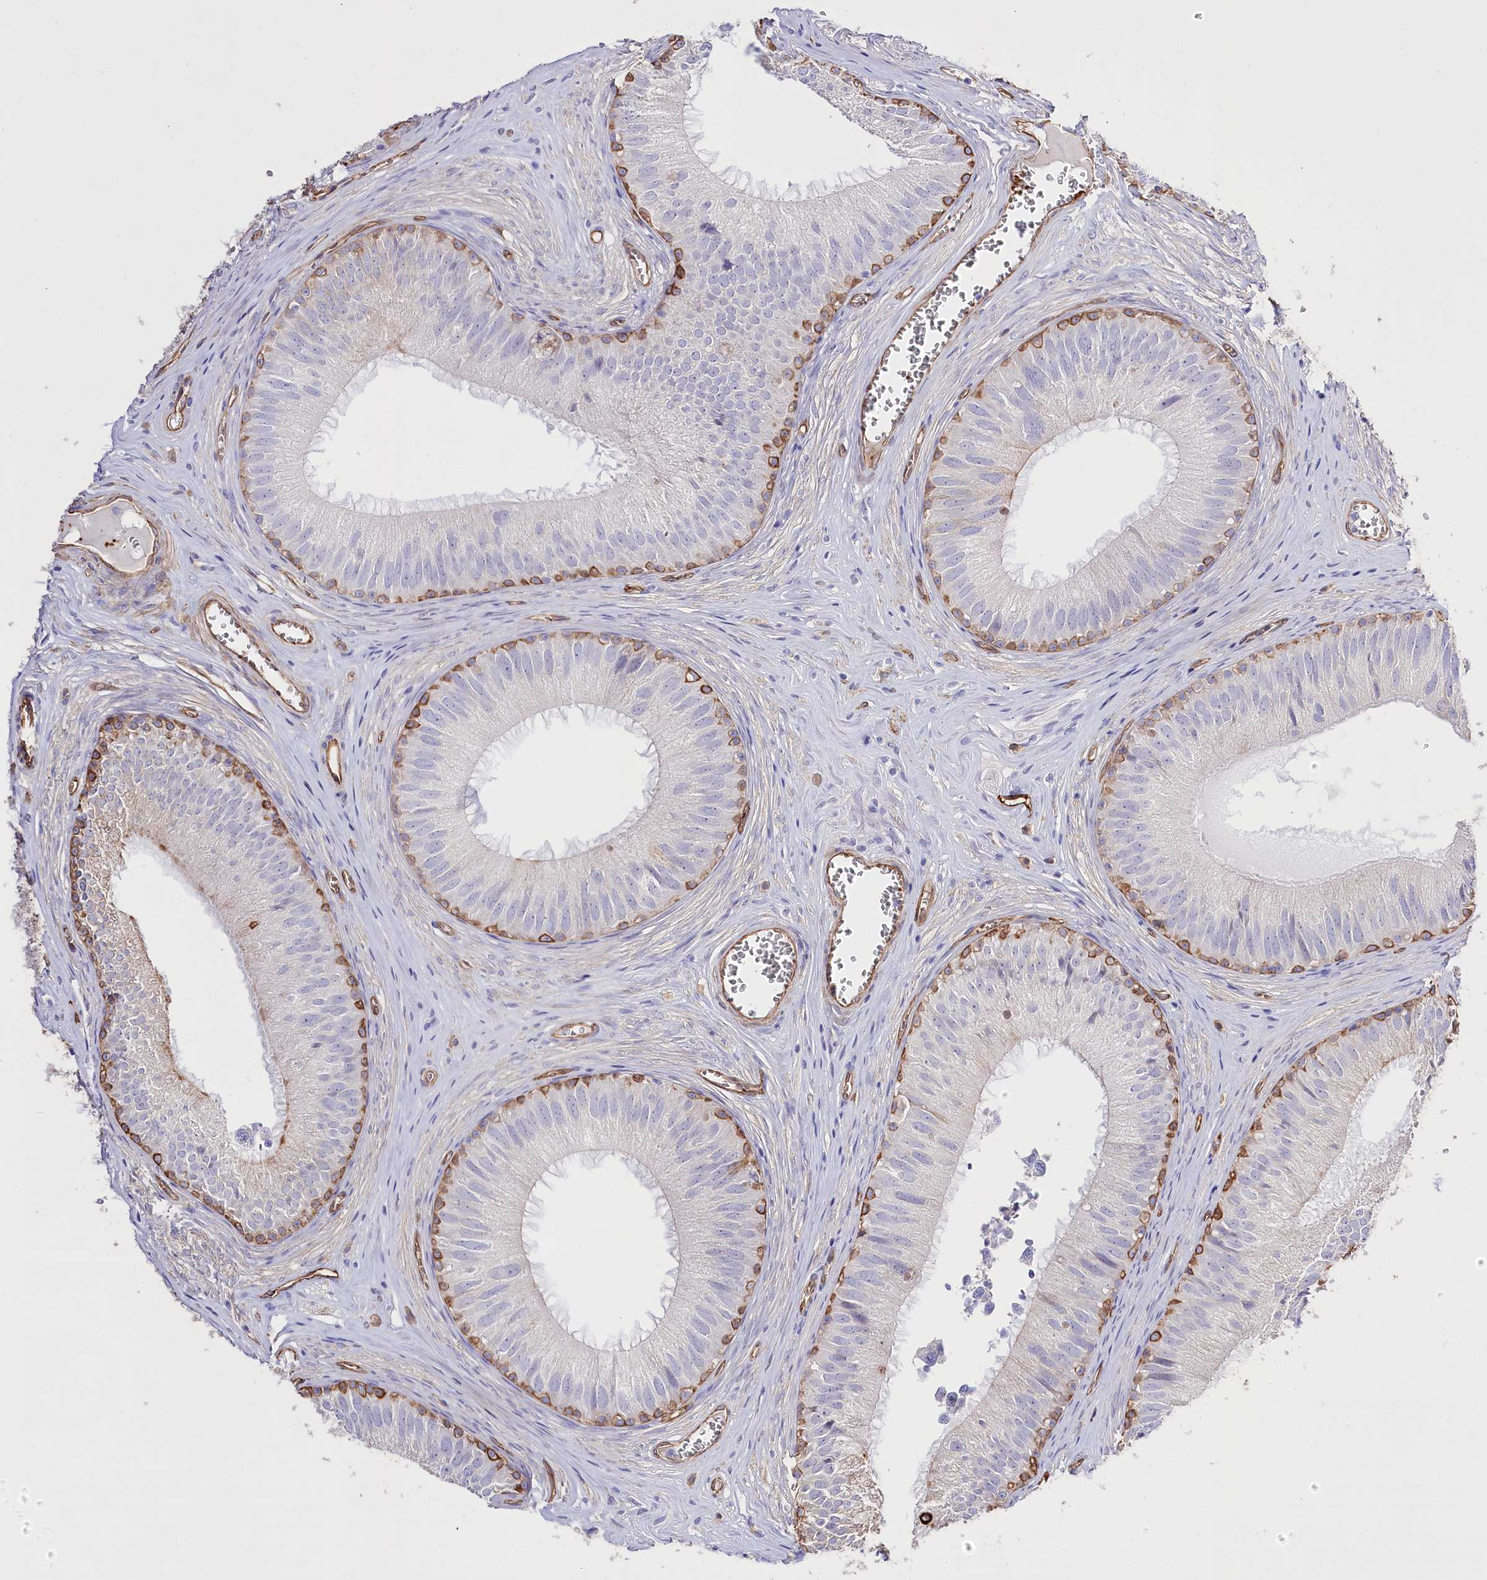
{"staining": {"intensity": "strong", "quantity": "<25%", "location": "cytoplasmic/membranous"}, "tissue": "epididymis", "cell_type": "Glandular cells", "image_type": "normal", "snomed": [{"axis": "morphology", "description": "Normal tissue, NOS"}, {"axis": "topography", "description": "Epididymis"}], "caption": "Glandular cells exhibit medium levels of strong cytoplasmic/membranous expression in about <25% of cells in normal human epididymis.", "gene": "SLC39A10", "patient": {"sex": "male", "age": 36}}